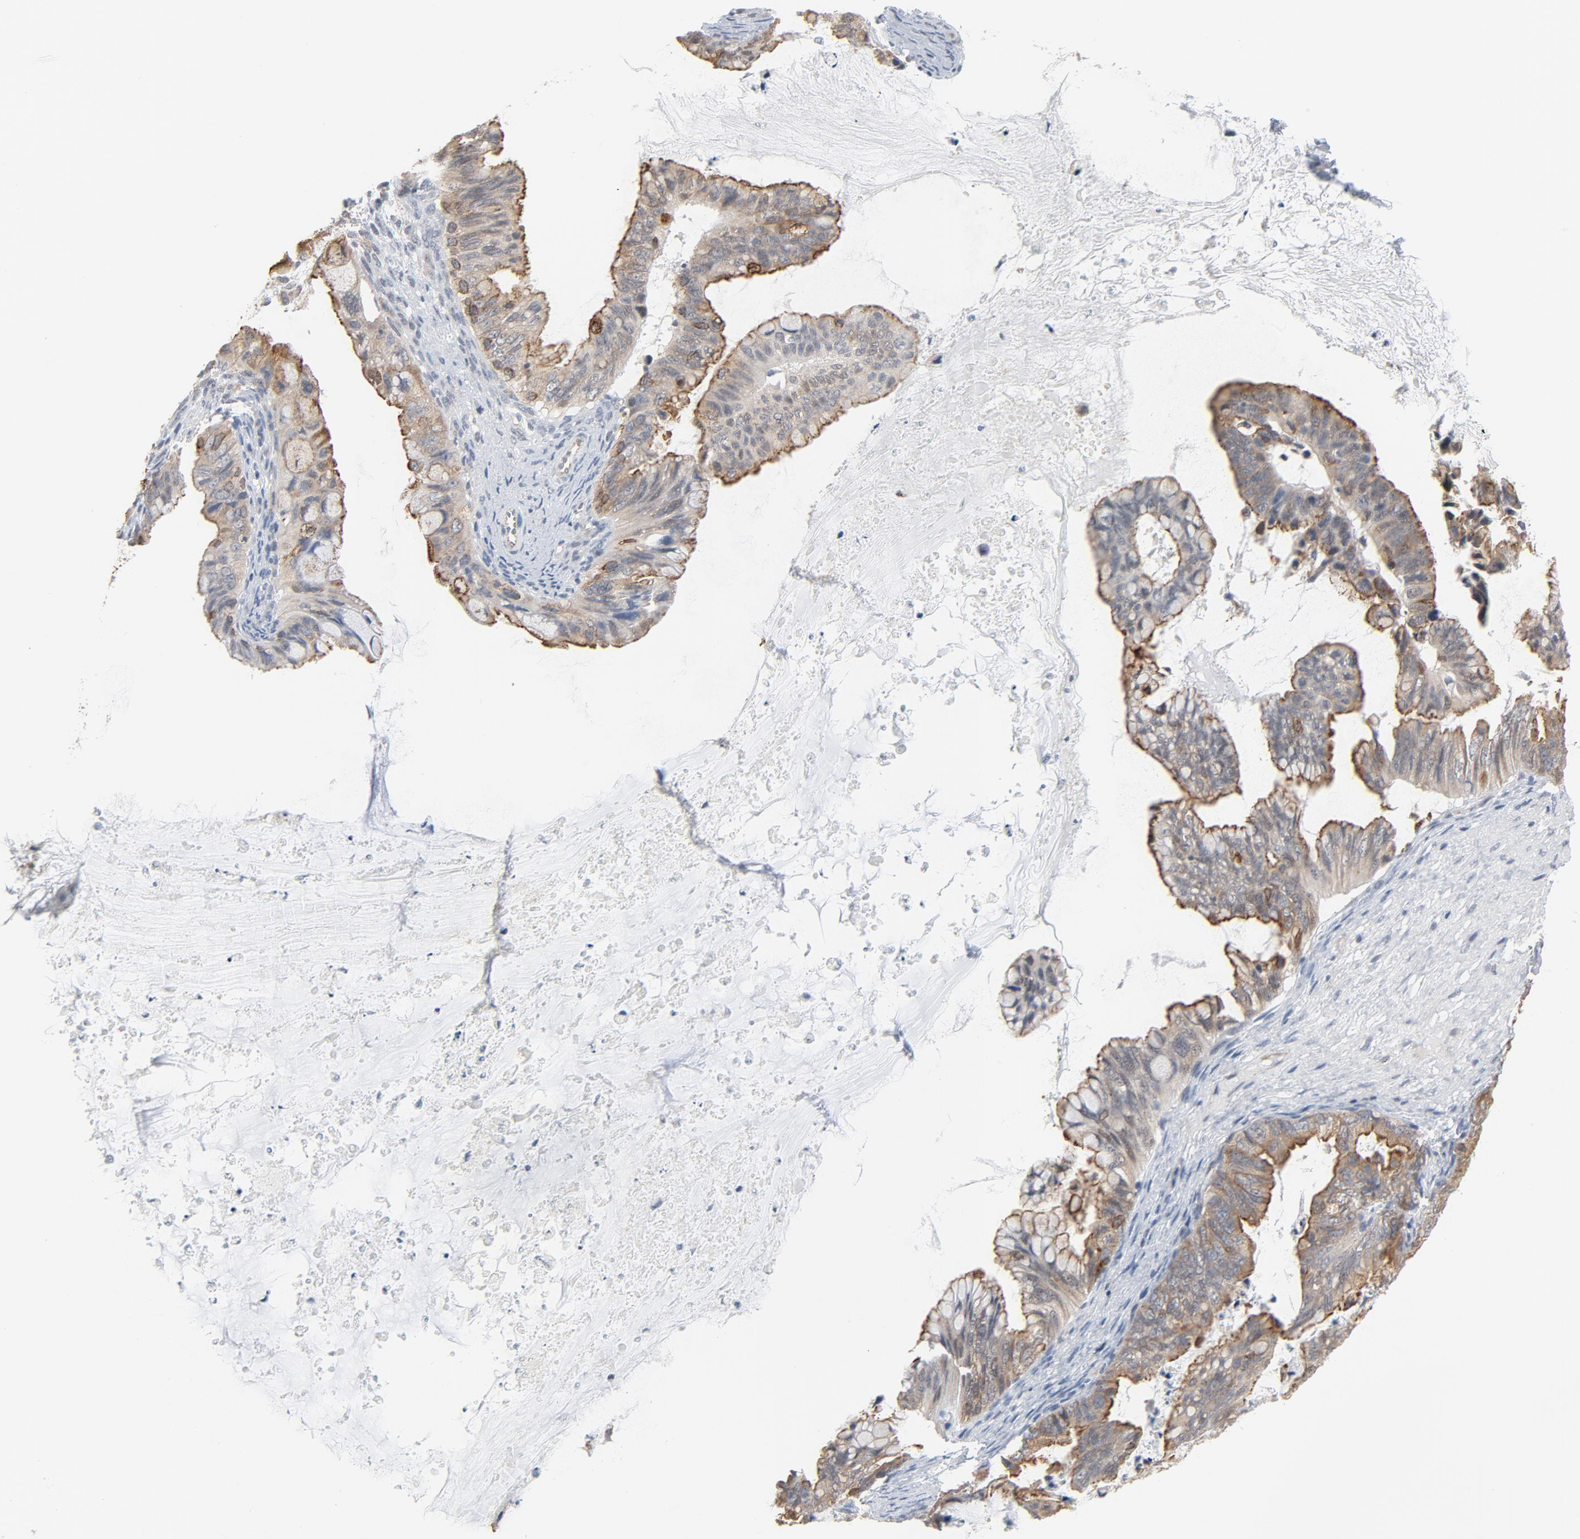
{"staining": {"intensity": "weak", "quantity": ">75%", "location": "cytoplasmic/membranous"}, "tissue": "ovarian cancer", "cell_type": "Tumor cells", "image_type": "cancer", "snomed": [{"axis": "morphology", "description": "Cystadenocarcinoma, mucinous, NOS"}, {"axis": "topography", "description": "Ovary"}], "caption": "Immunohistochemical staining of ovarian cancer (mucinous cystadenocarcinoma) exhibits low levels of weak cytoplasmic/membranous protein positivity in about >75% of tumor cells.", "gene": "ITPR3", "patient": {"sex": "female", "age": 36}}